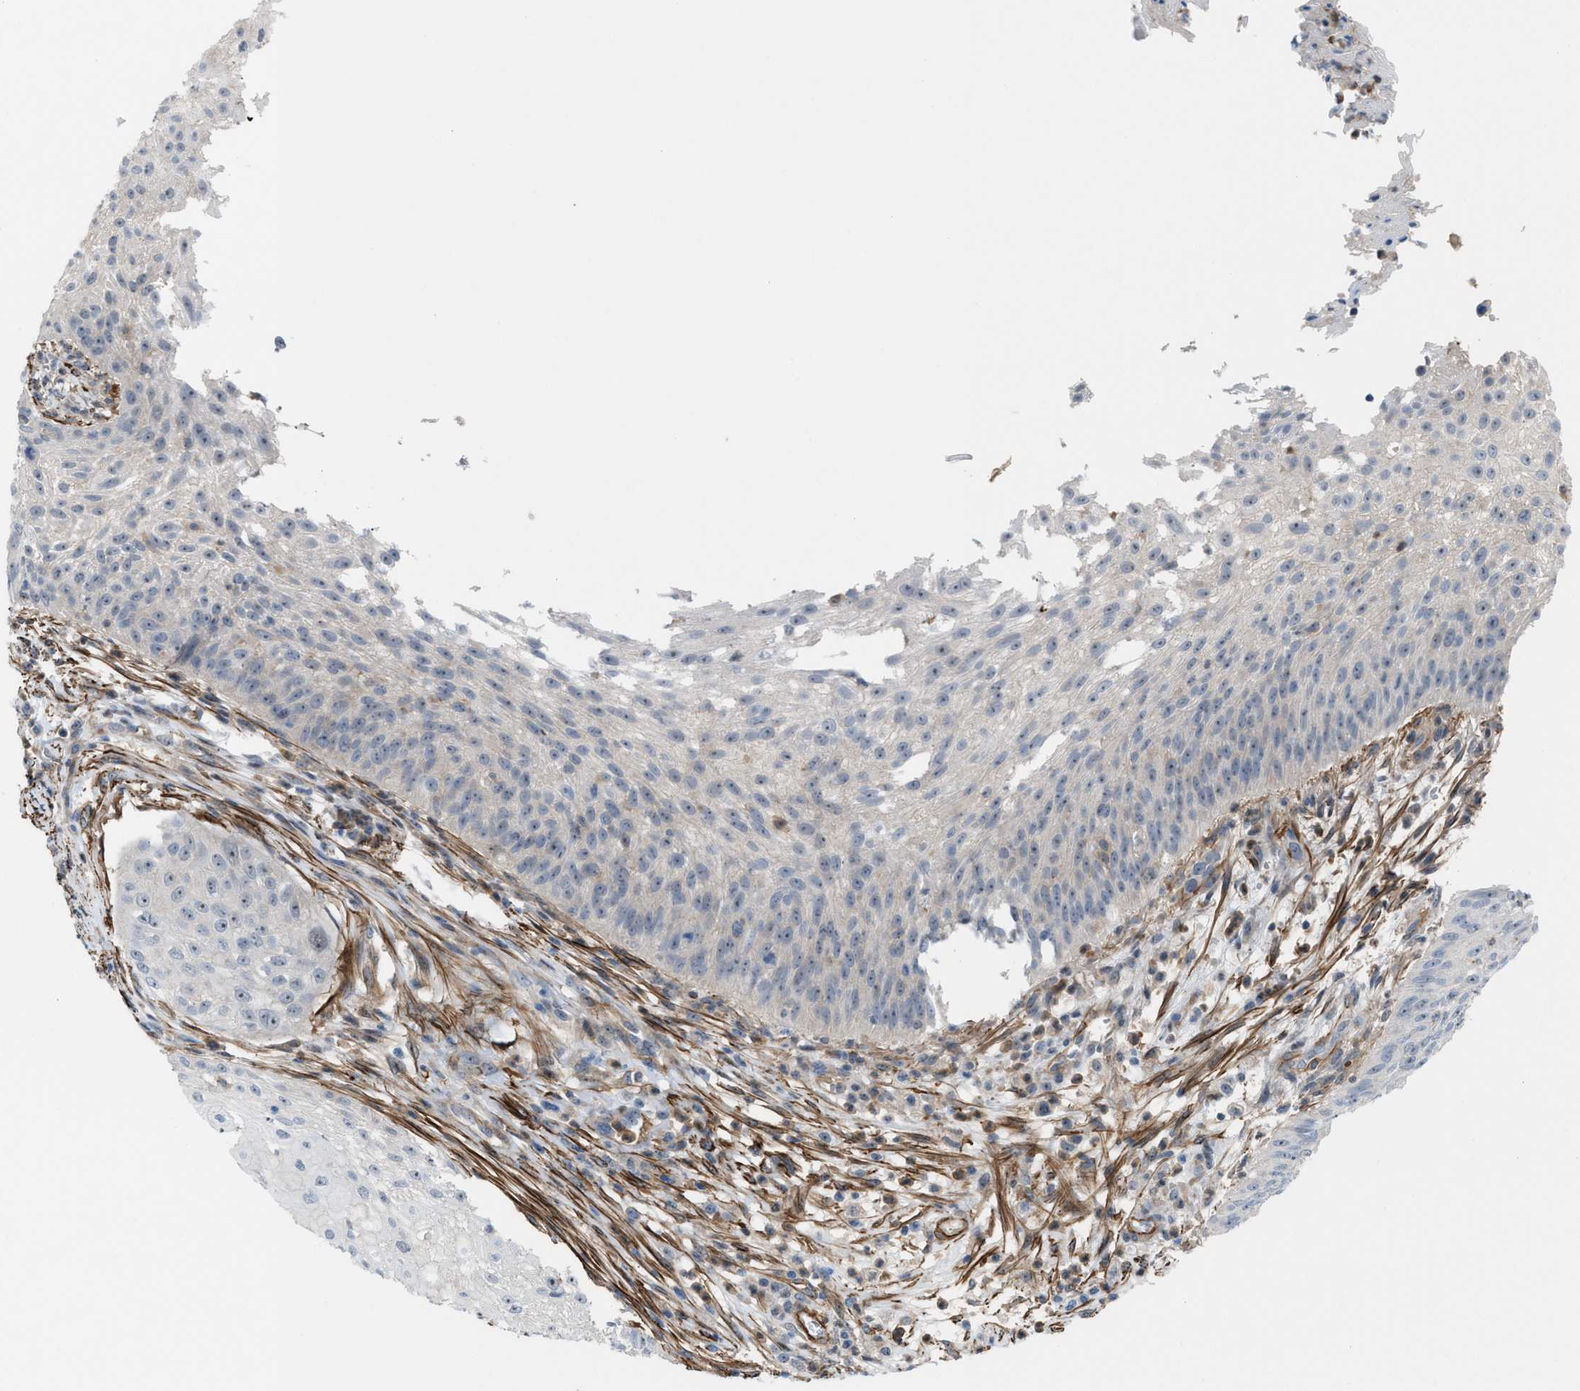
{"staining": {"intensity": "weak", "quantity": "25%-75%", "location": "nuclear"}, "tissue": "skin cancer", "cell_type": "Tumor cells", "image_type": "cancer", "snomed": [{"axis": "morphology", "description": "Squamous cell carcinoma, NOS"}, {"axis": "topography", "description": "Skin"}], "caption": "The immunohistochemical stain highlights weak nuclear expression in tumor cells of skin cancer tissue.", "gene": "NQO2", "patient": {"sex": "female", "age": 80}}